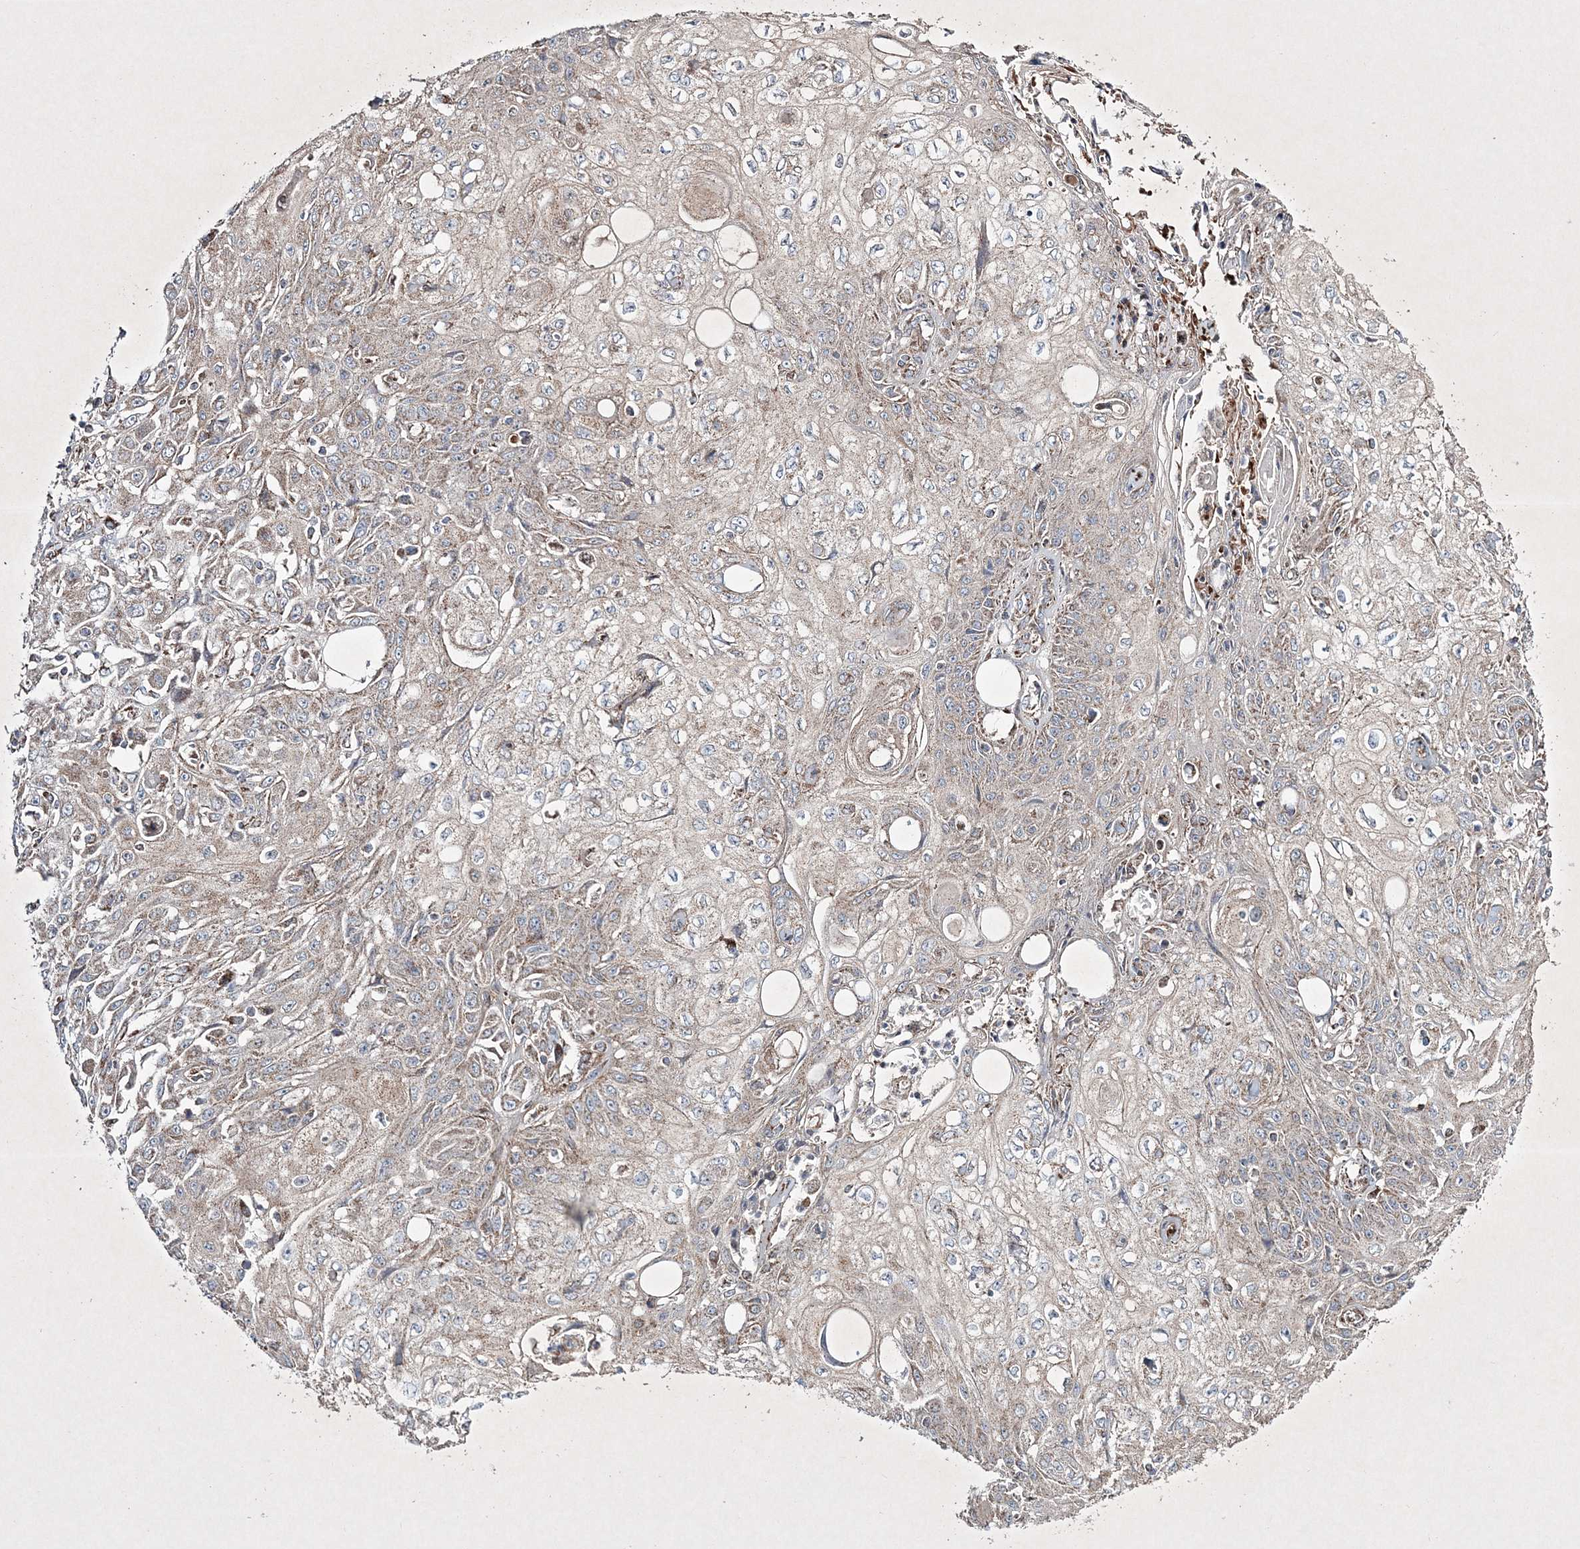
{"staining": {"intensity": "weak", "quantity": ">75%", "location": "cytoplasmic/membranous"}, "tissue": "skin cancer", "cell_type": "Tumor cells", "image_type": "cancer", "snomed": [{"axis": "morphology", "description": "Squamous cell carcinoma, NOS"}, {"axis": "morphology", "description": "Squamous cell carcinoma, metastatic, NOS"}, {"axis": "topography", "description": "Skin"}, {"axis": "topography", "description": "Lymph node"}], "caption": "Immunohistochemical staining of skin cancer demonstrates low levels of weak cytoplasmic/membranous expression in approximately >75% of tumor cells. Ihc stains the protein in brown and the nuclei are stained blue.", "gene": "RICTOR", "patient": {"sex": "male", "age": 75}}